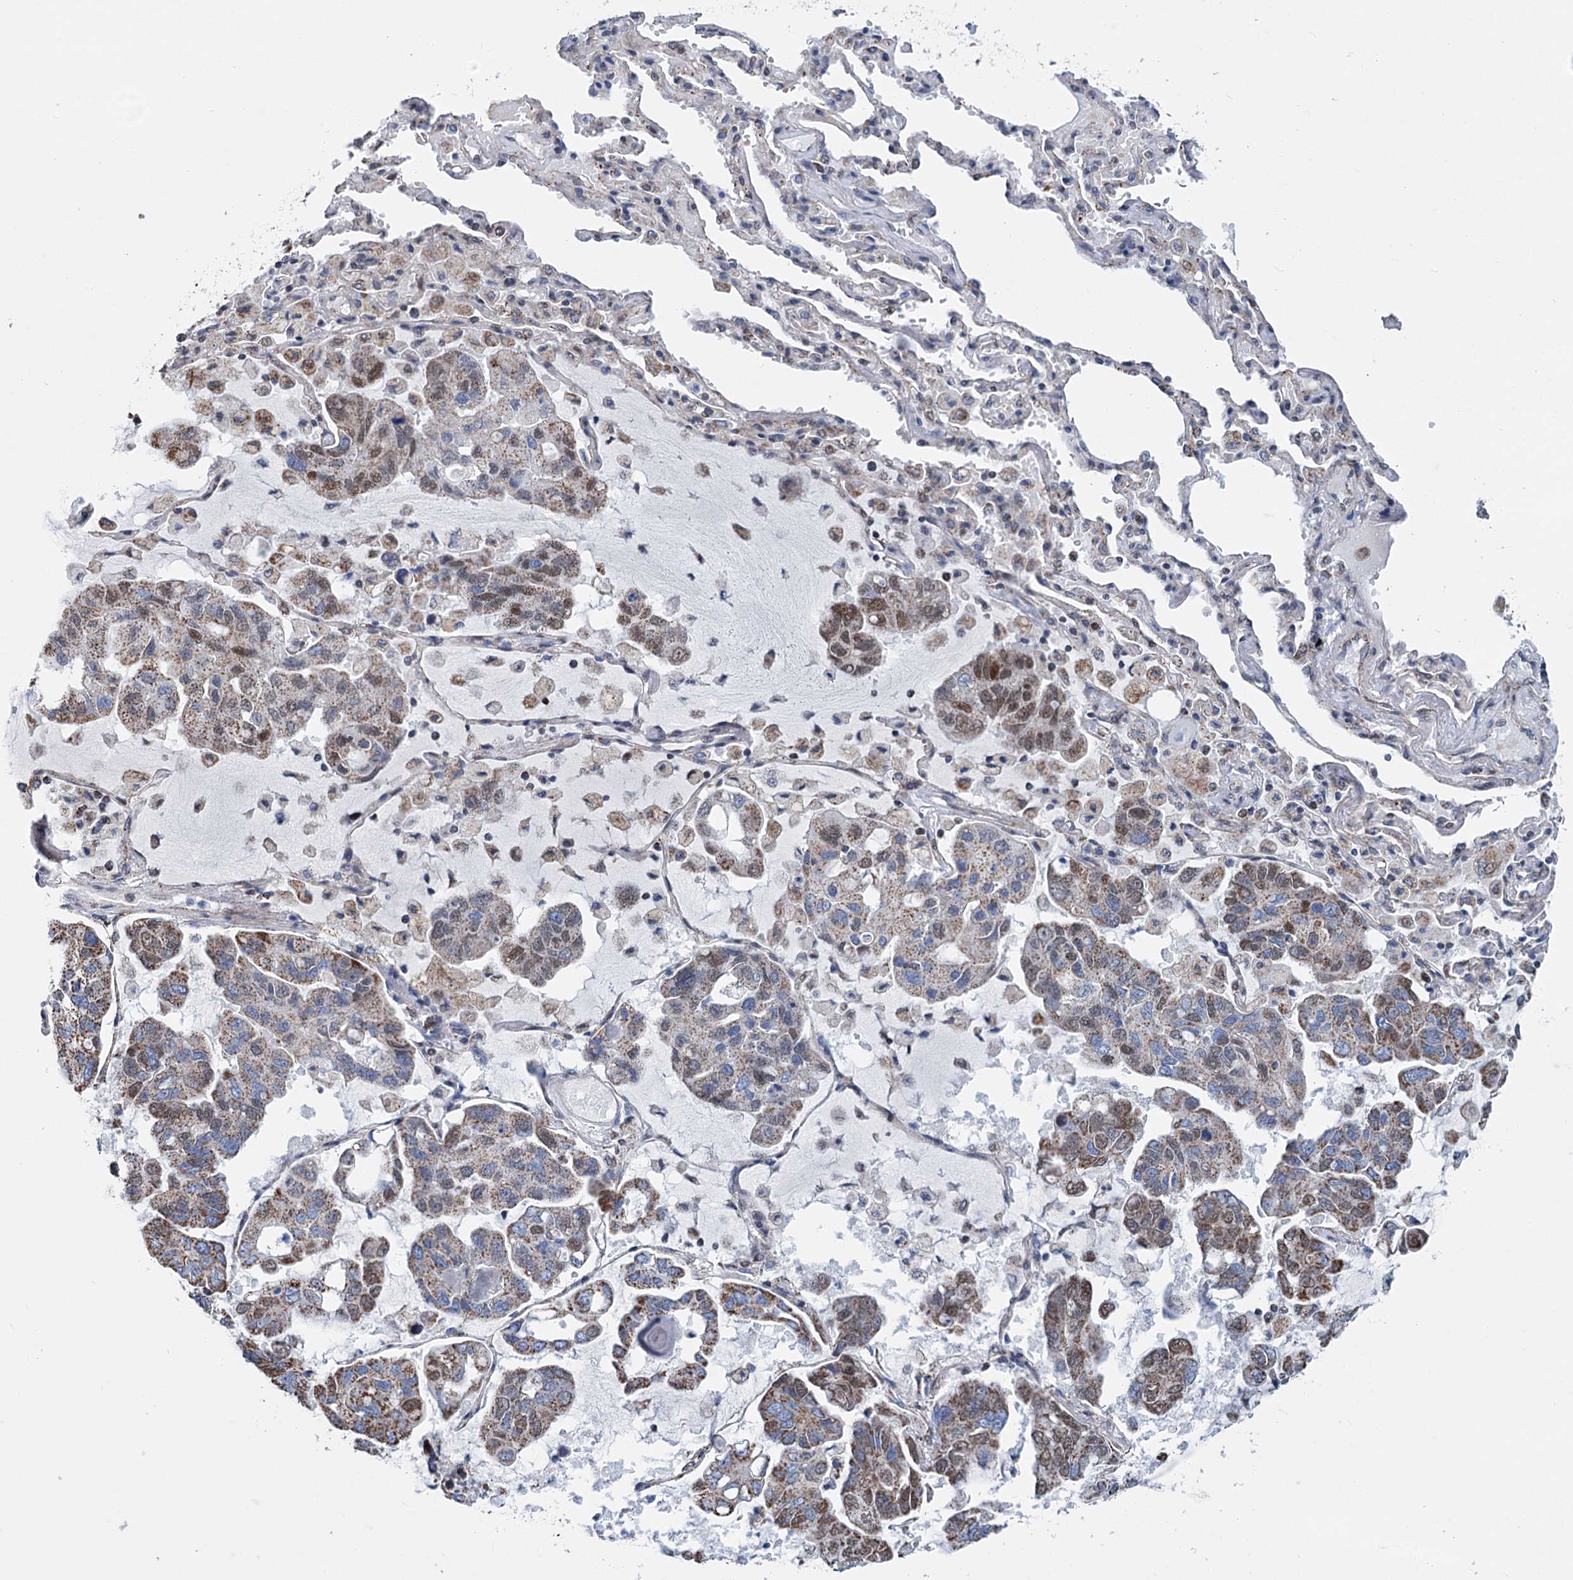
{"staining": {"intensity": "moderate", "quantity": ">75%", "location": "cytoplasmic/membranous,nuclear"}, "tissue": "lung cancer", "cell_type": "Tumor cells", "image_type": "cancer", "snomed": [{"axis": "morphology", "description": "Adenocarcinoma, NOS"}, {"axis": "topography", "description": "Lung"}], "caption": "Lung cancer tissue exhibits moderate cytoplasmic/membranous and nuclear expression in about >75% of tumor cells", "gene": "MORN3", "patient": {"sex": "male", "age": 64}}